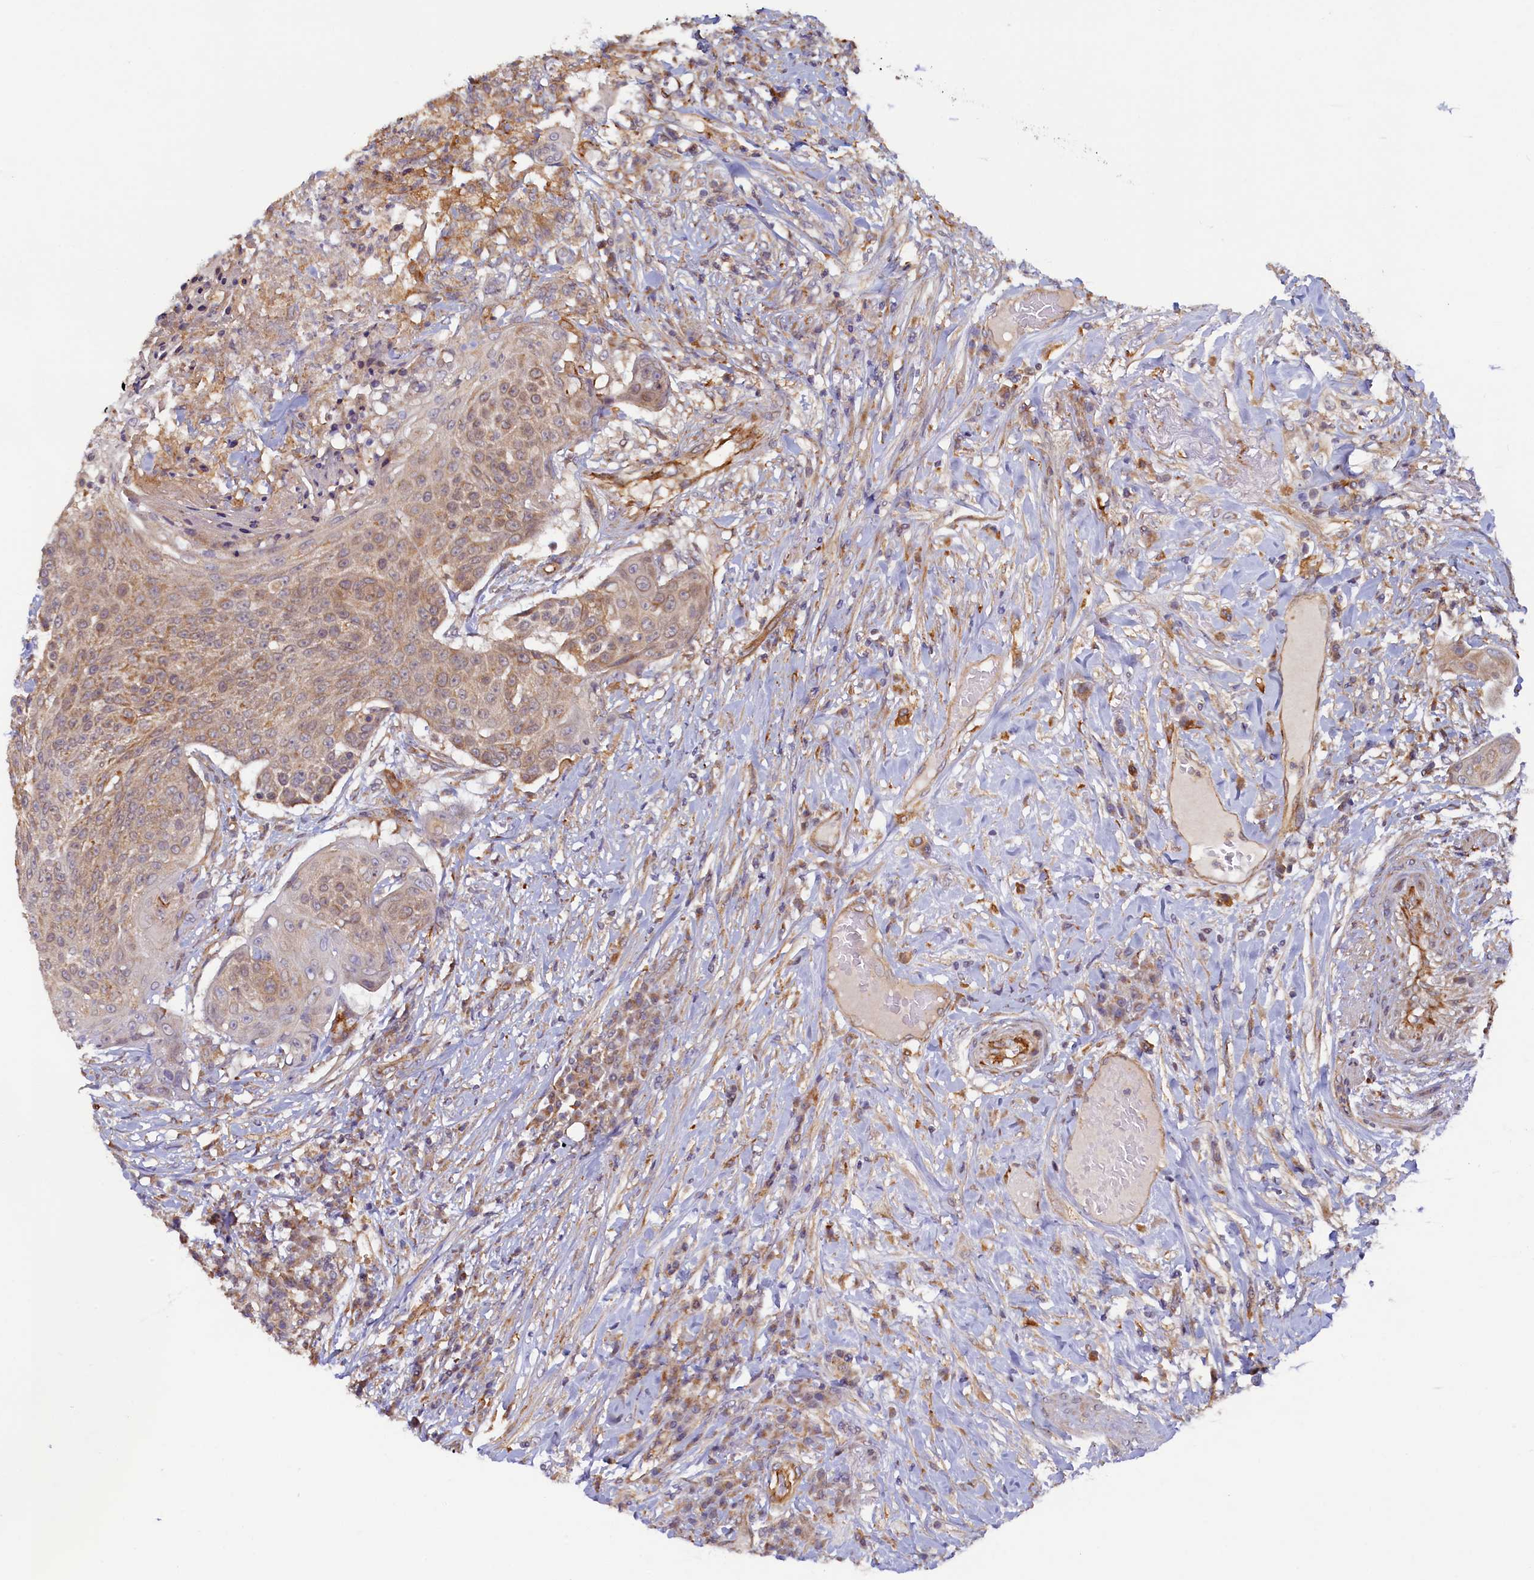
{"staining": {"intensity": "weak", "quantity": ">75%", "location": "cytoplasmic/membranous"}, "tissue": "urothelial cancer", "cell_type": "Tumor cells", "image_type": "cancer", "snomed": [{"axis": "morphology", "description": "Urothelial carcinoma, High grade"}, {"axis": "topography", "description": "Urinary bladder"}], "caption": "Urothelial cancer tissue exhibits weak cytoplasmic/membranous positivity in about >75% of tumor cells, visualized by immunohistochemistry.", "gene": "STX12", "patient": {"sex": "female", "age": 63}}